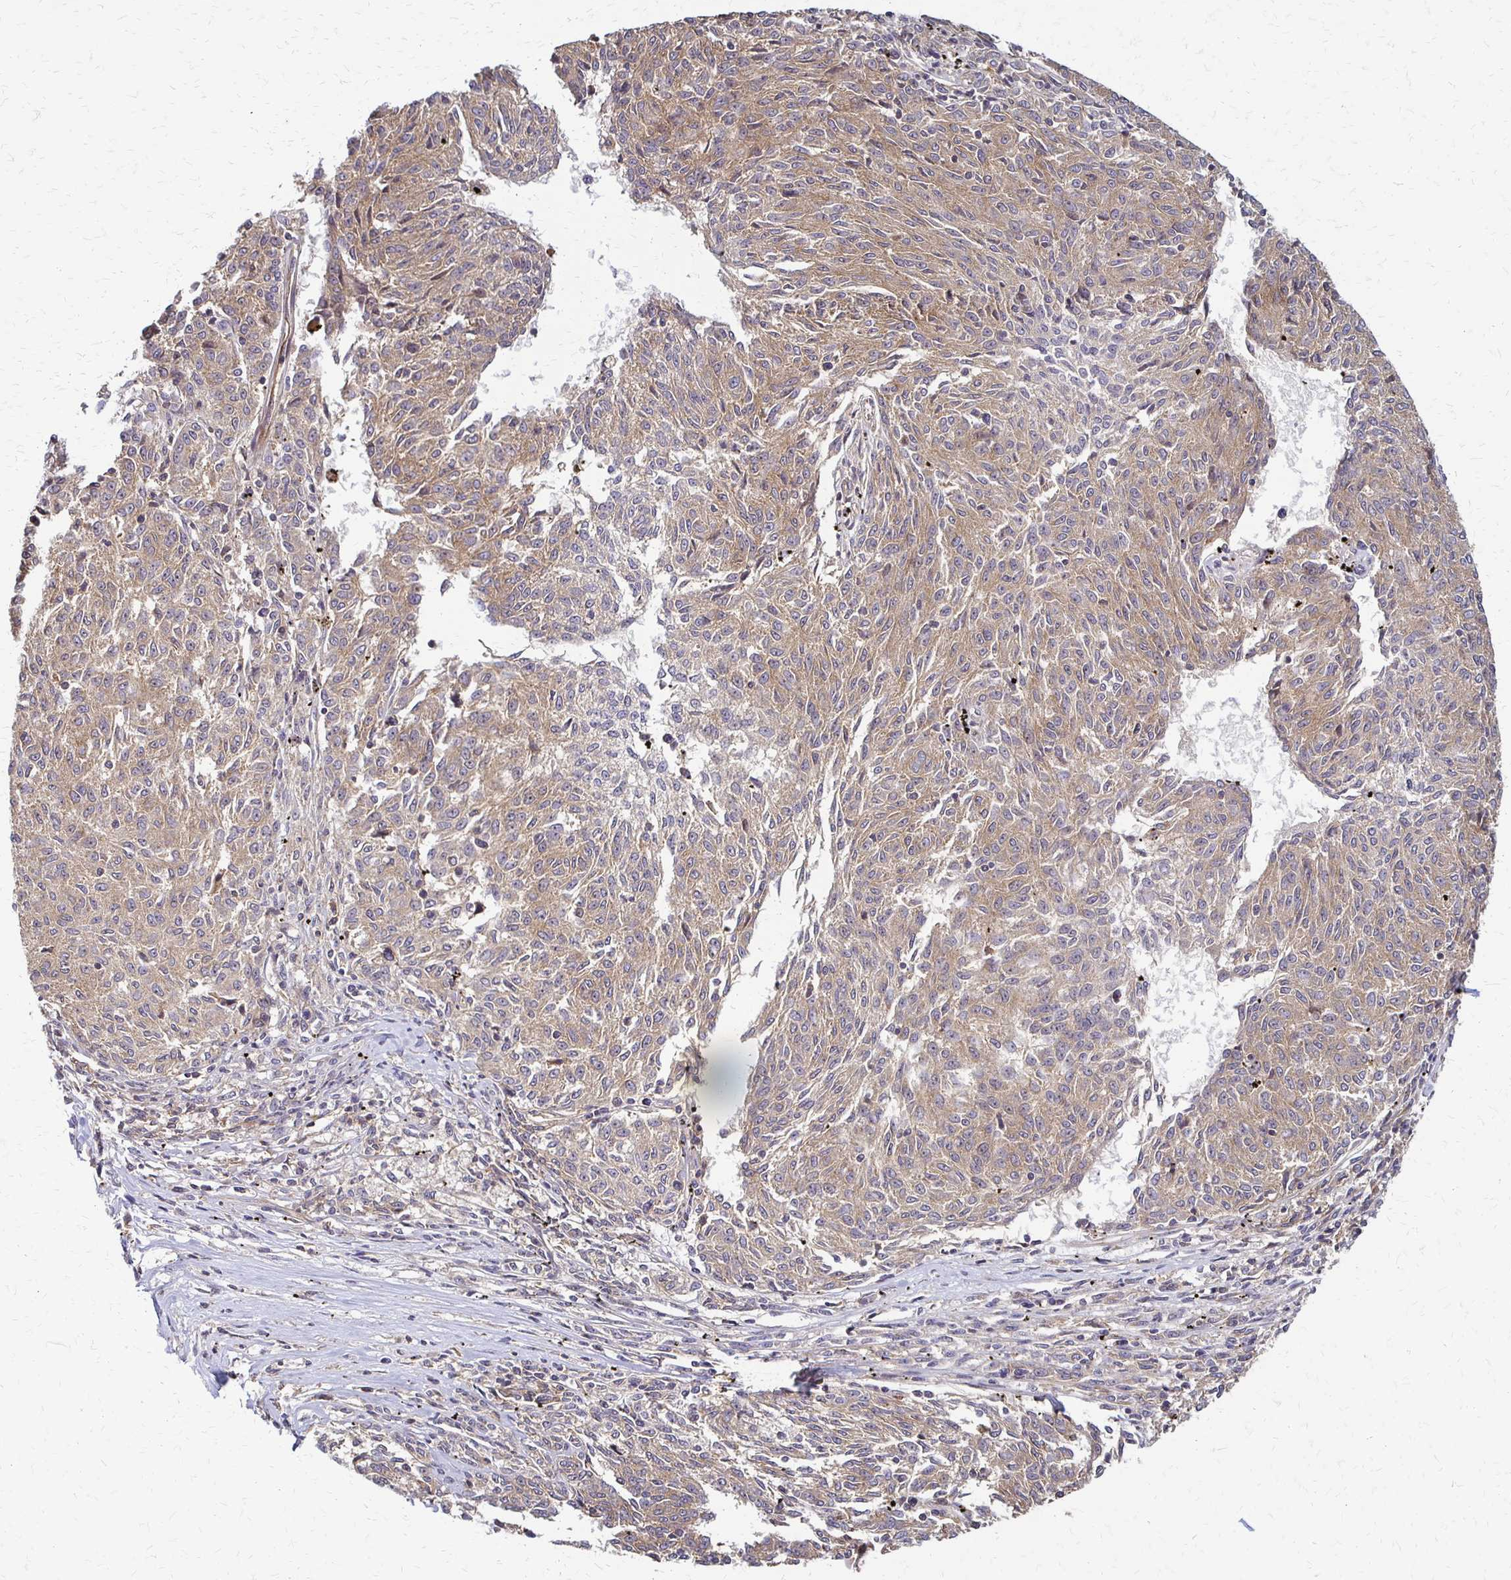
{"staining": {"intensity": "weak", "quantity": ">75%", "location": "cytoplasmic/membranous"}, "tissue": "melanoma", "cell_type": "Tumor cells", "image_type": "cancer", "snomed": [{"axis": "morphology", "description": "Malignant melanoma, NOS"}, {"axis": "topography", "description": "Skin"}], "caption": "A brown stain labels weak cytoplasmic/membranous staining of a protein in malignant melanoma tumor cells. (Brightfield microscopy of DAB IHC at high magnification).", "gene": "SLC9A9", "patient": {"sex": "female", "age": 72}}